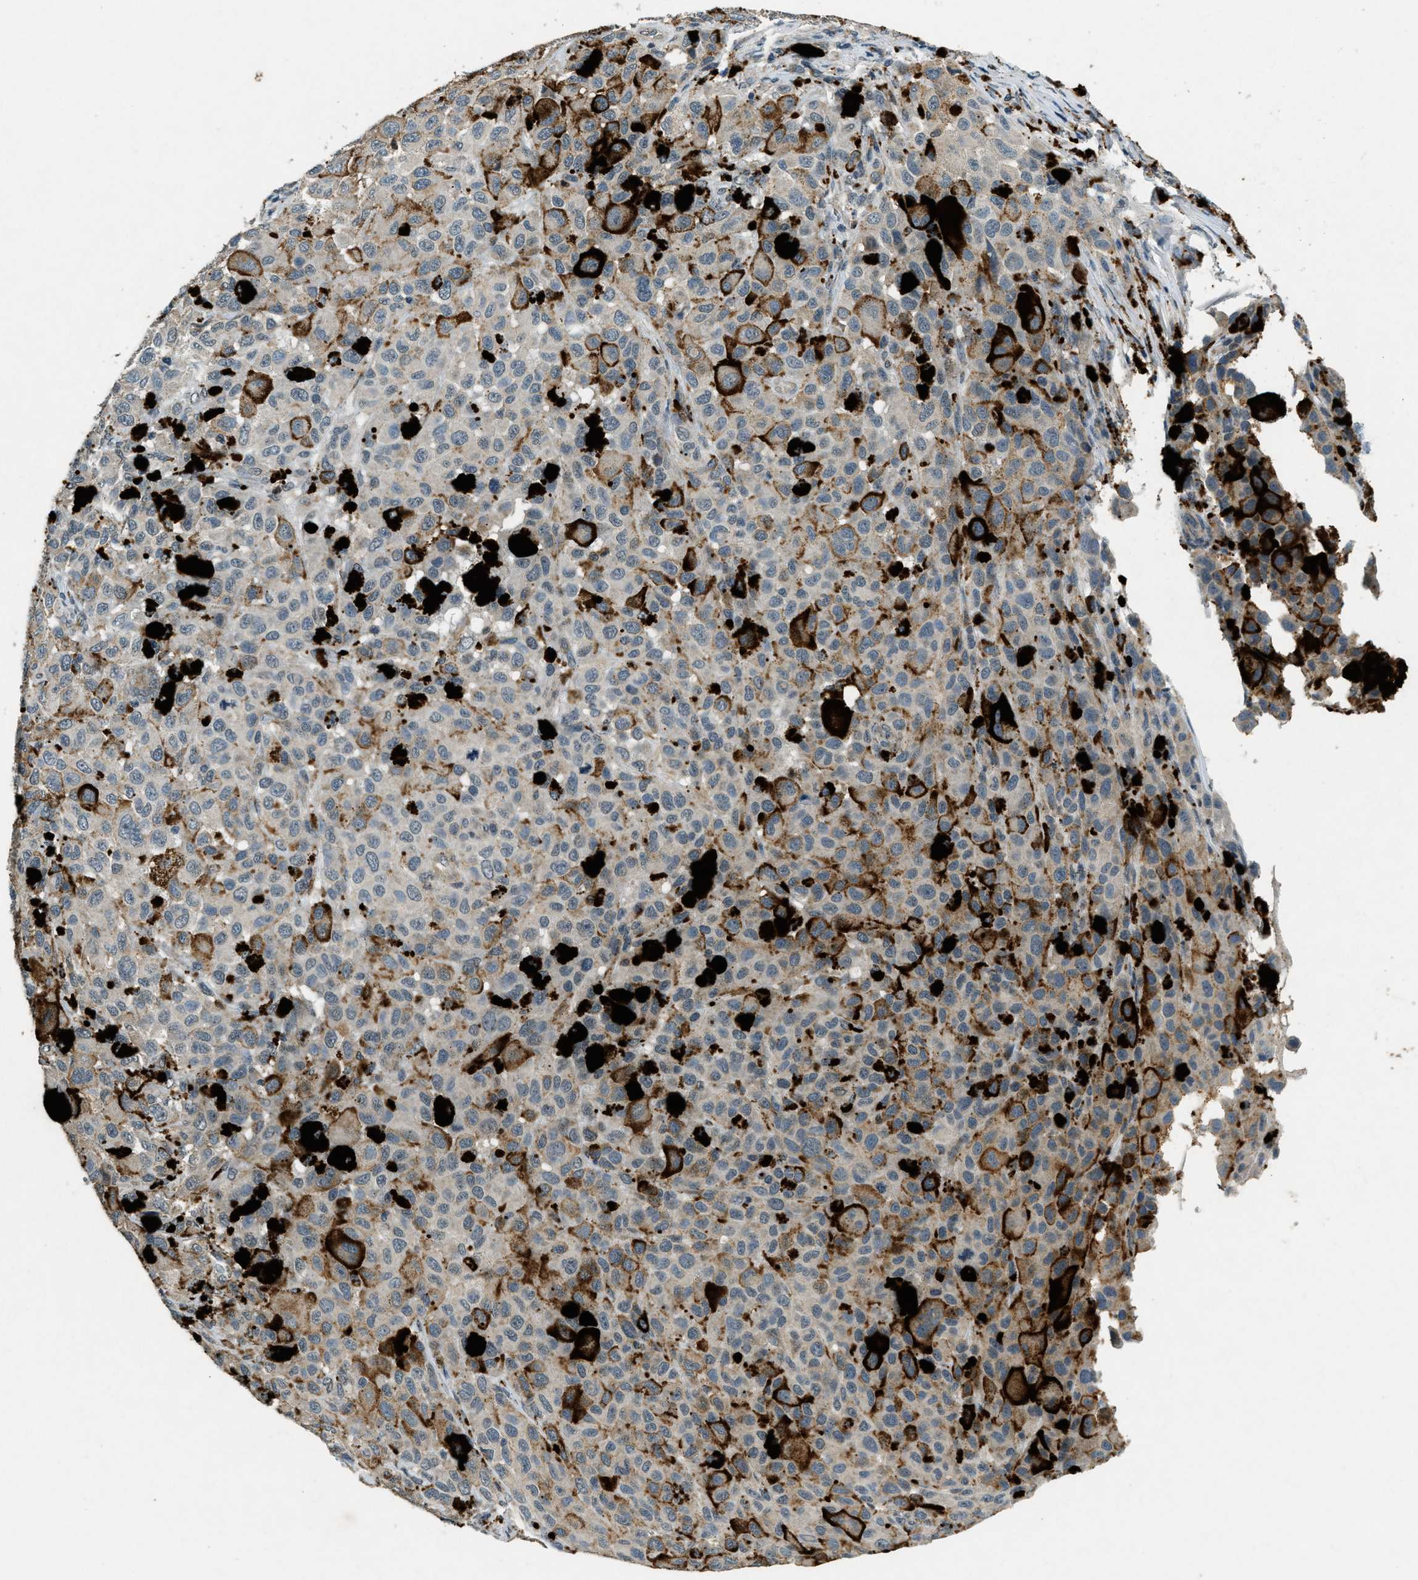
{"staining": {"intensity": "negative", "quantity": "none", "location": "none"}, "tissue": "melanoma", "cell_type": "Tumor cells", "image_type": "cancer", "snomed": [{"axis": "morphology", "description": "Malignant melanoma, NOS"}, {"axis": "topography", "description": "Skin"}], "caption": "The image shows no staining of tumor cells in malignant melanoma.", "gene": "RAB3D", "patient": {"sex": "male", "age": 96}}